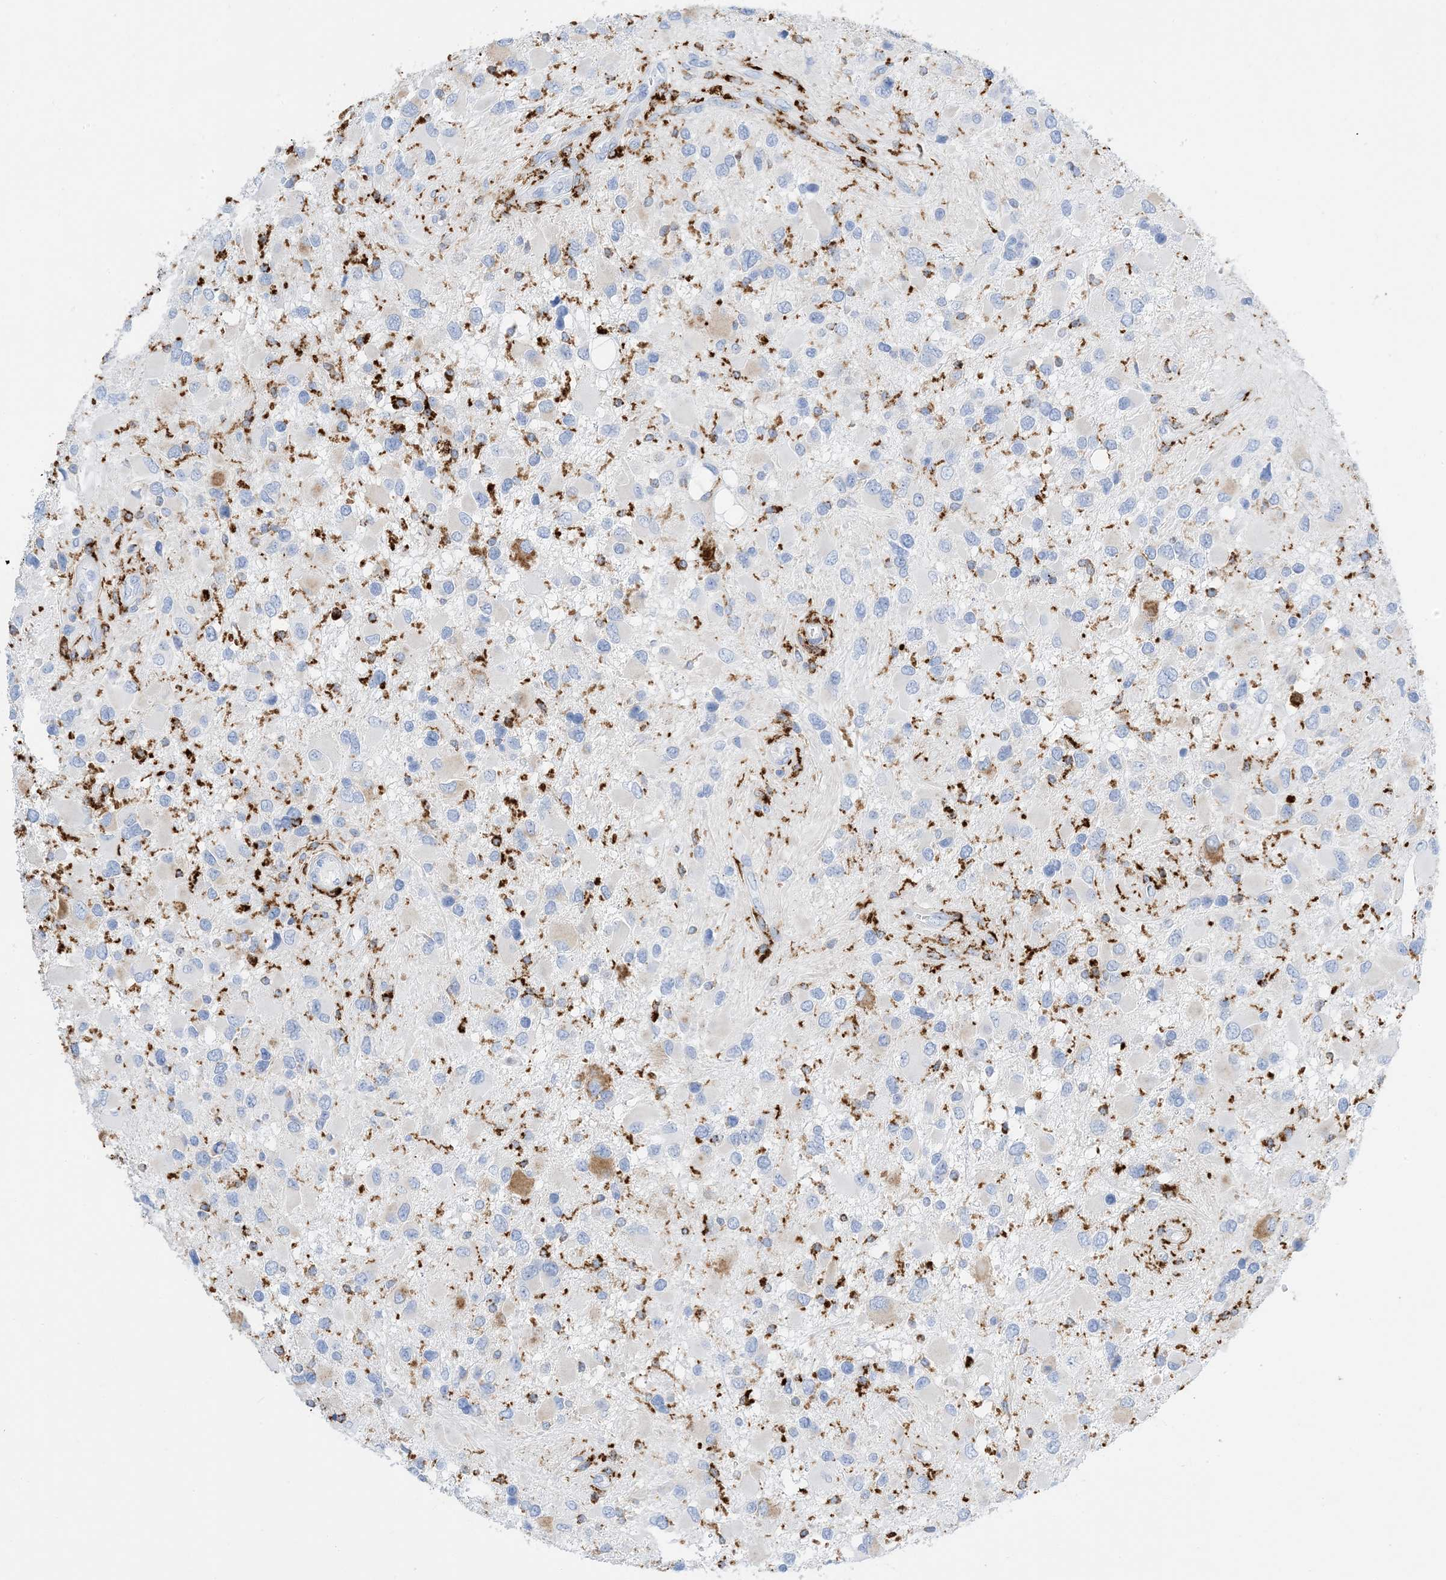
{"staining": {"intensity": "negative", "quantity": "none", "location": "none"}, "tissue": "glioma", "cell_type": "Tumor cells", "image_type": "cancer", "snomed": [{"axis": "morphology", "description": "Glioma, malignant, High grade"}, {"axis": "topography", "description": "Brain"}], "caption": "An image of human glioma is negative for staining in tumor cells. The staining was performed using DAB (3,3'-diaminobenzidine) to visualize the protein expression in brown, while the nuclei were stained in blue with hematoxylin (Magnification: 20x).", "gene": "DPH3", "patient": {"sex": "male", "age": 53}}